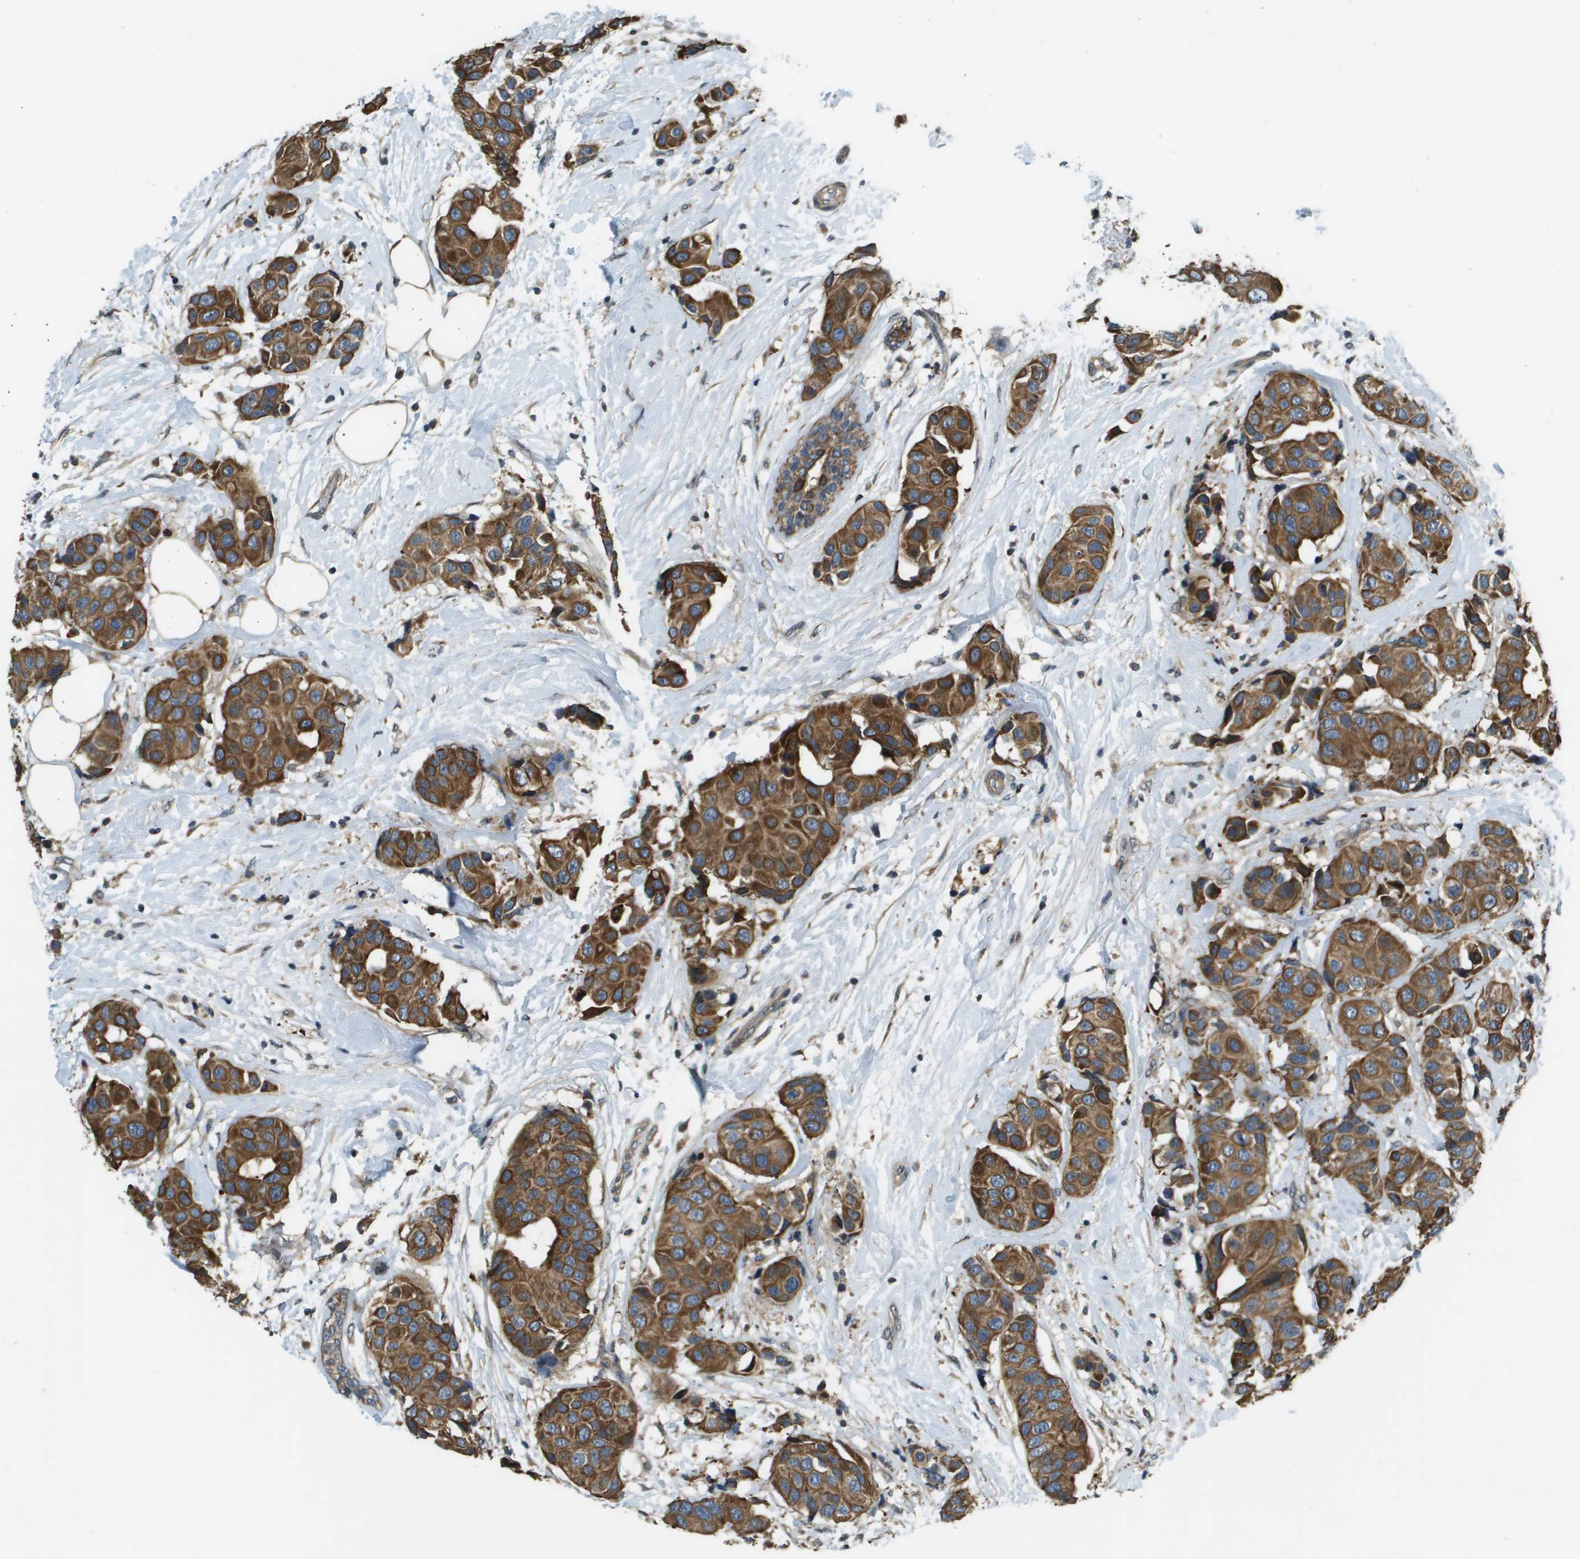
{"staining": {"intensity": "moderate", "quantity": ">75%", "location": "cytoplasmic/membranous"}, "tissue": "breast cancer", "cell_type": "Tumor cells", "image_type": "cancer", "snomed": [{"axis": "morphology", "description": "Normal tissue, NOS"}, {"axis": "morphology", "description": "Duct carcinoma"}, {"axis": "topography", "description": "Breast"}], "caption": "A high-resolution image shows immunohistochemistry (IHC) staining of breast intraductal carcinoma, which shows moderate cytoplasmic/membranous expression in about >75% of tumor cells.", "gene": "CDKN2C", "patient": {"sex": "female", "age": 39}}